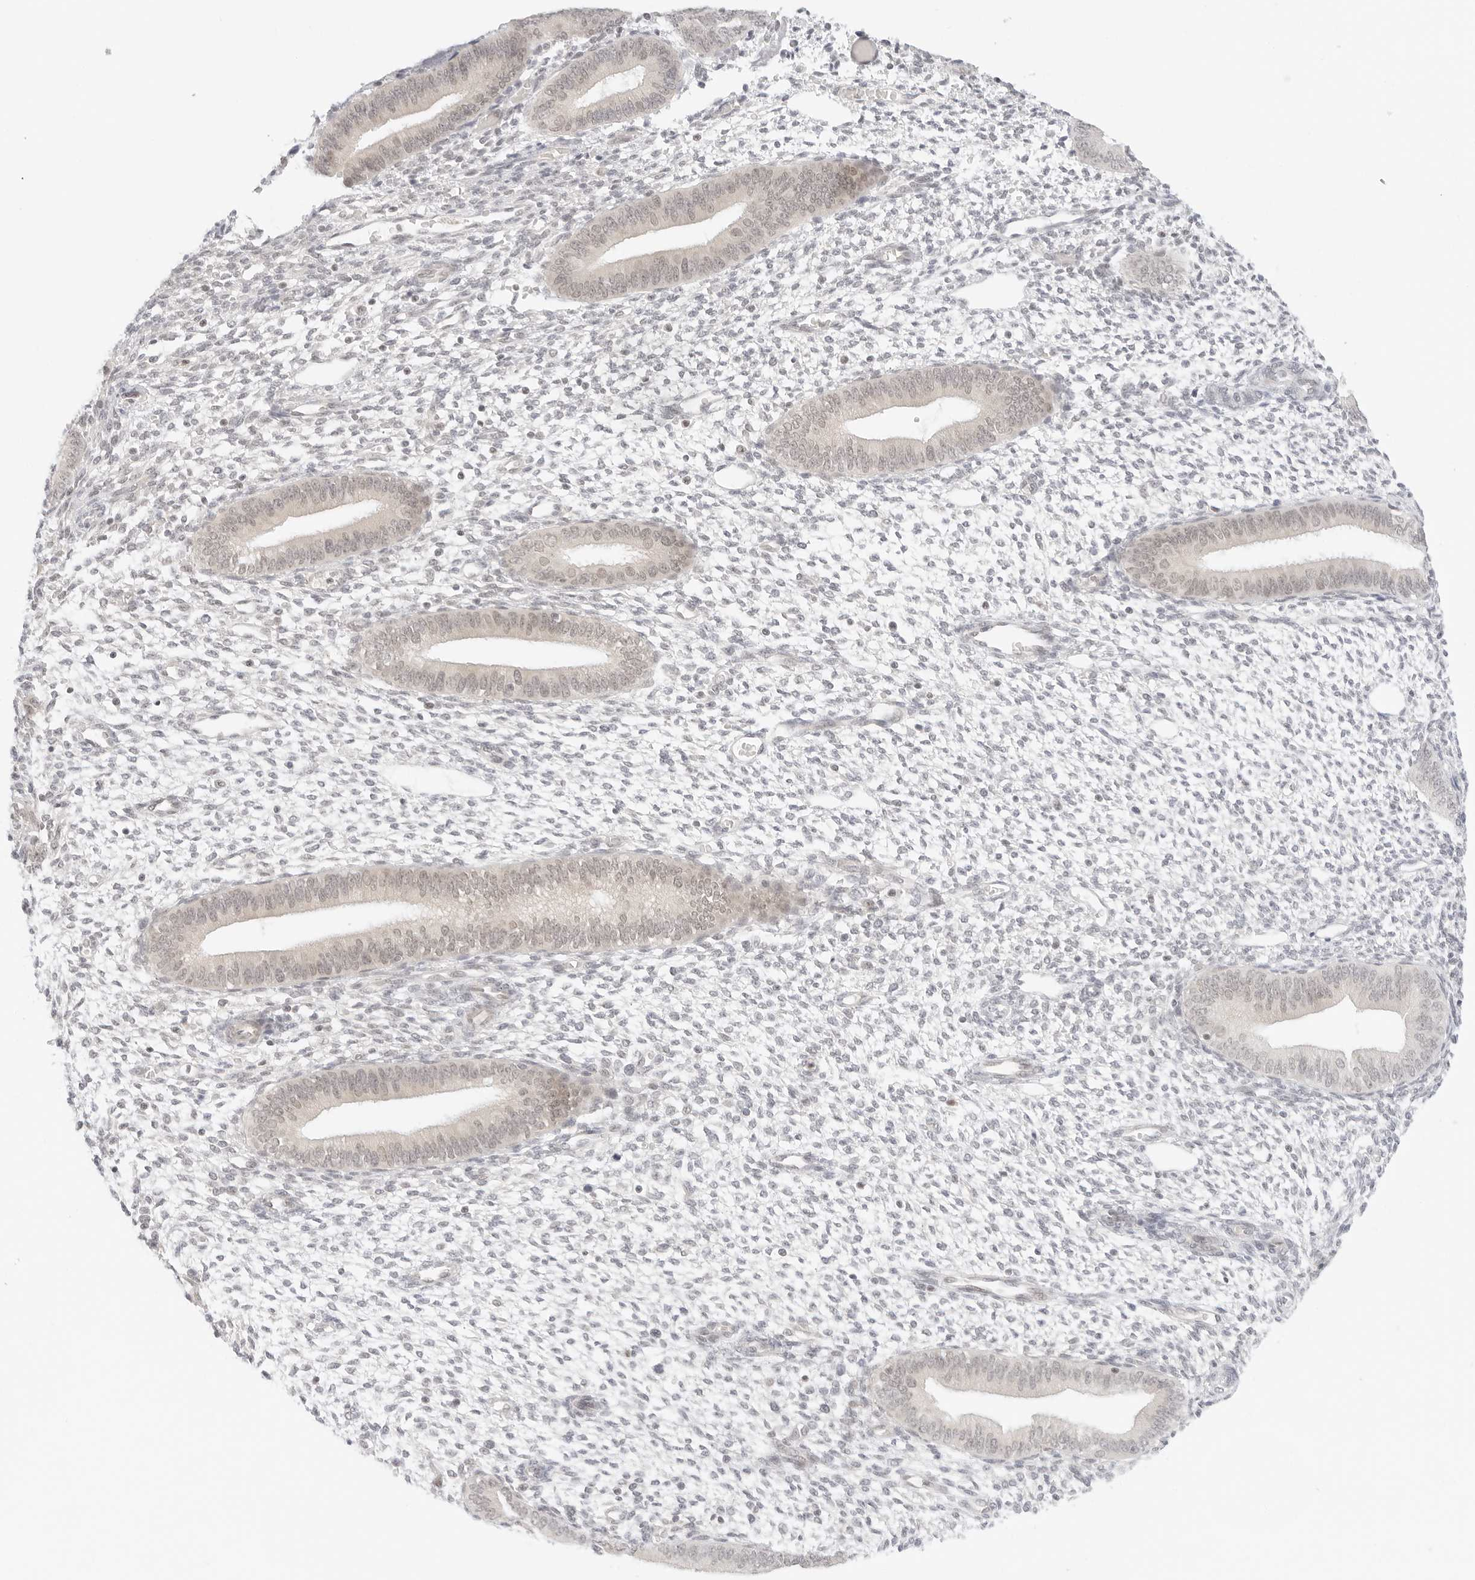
{"staining": {"intensity": "negative", "quantity": "none", "location": "none"}, "tissue": "endometrium", "cell_type": "Cells in endometrial stroma", "image_type": "normal", "snomed": [{"axis": "morphology", "description": "Normal tissue, NOS"}, {"axis": "topography", "description": "Endometrium"}], "caption": "An immunohistochemistry (IHC) photomicrograph of unremarkable endometrium is shown. There is no staining in cells in endometrial stroma of endometrium.", "gene": "POLR3C", "patient": {"sex": "female", "age": 46}}